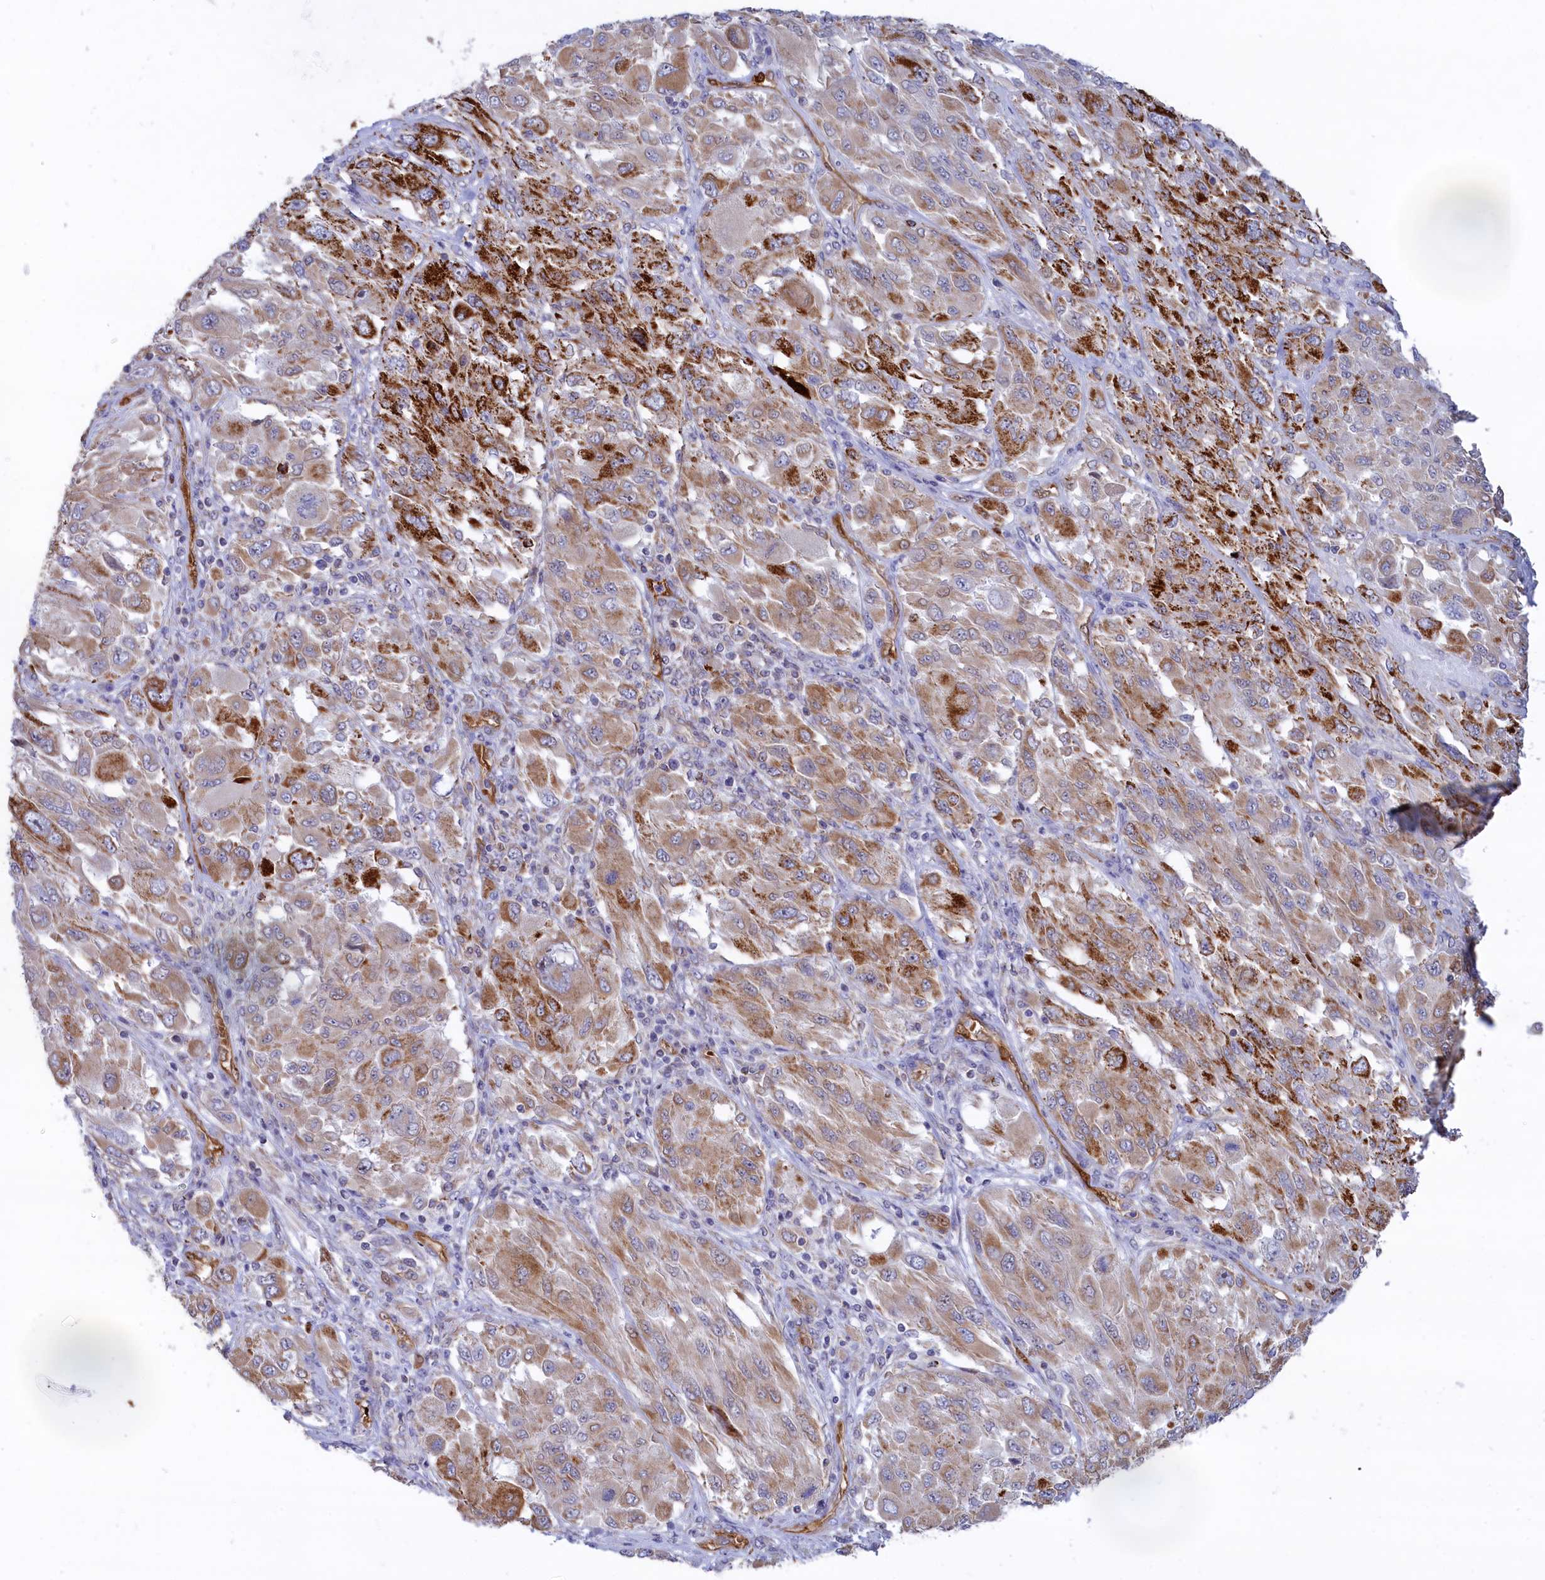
{"staining": {"intensity": "weak", "quantity": "<25%", "location": "cytoplasmic/membranous"}, "tissue": "melanoma", "cell_type": "Tumor cells", "image_type": "cancer", "snomed": [{"axis": "morphology", "description": "Malignant melanoma, NOS"}, {"axis": "topography", "description": "Skin"}], "caption": "This is a image of immunohistochemistry staining of malignant melanoma, which shows no positivity in tumor cells. (DAB (3,3'-diaminobenzidine) immunohistochemistry, high magnification).", "gene": "ABCC12", "patient": {"sex": "female", "age": 91}}